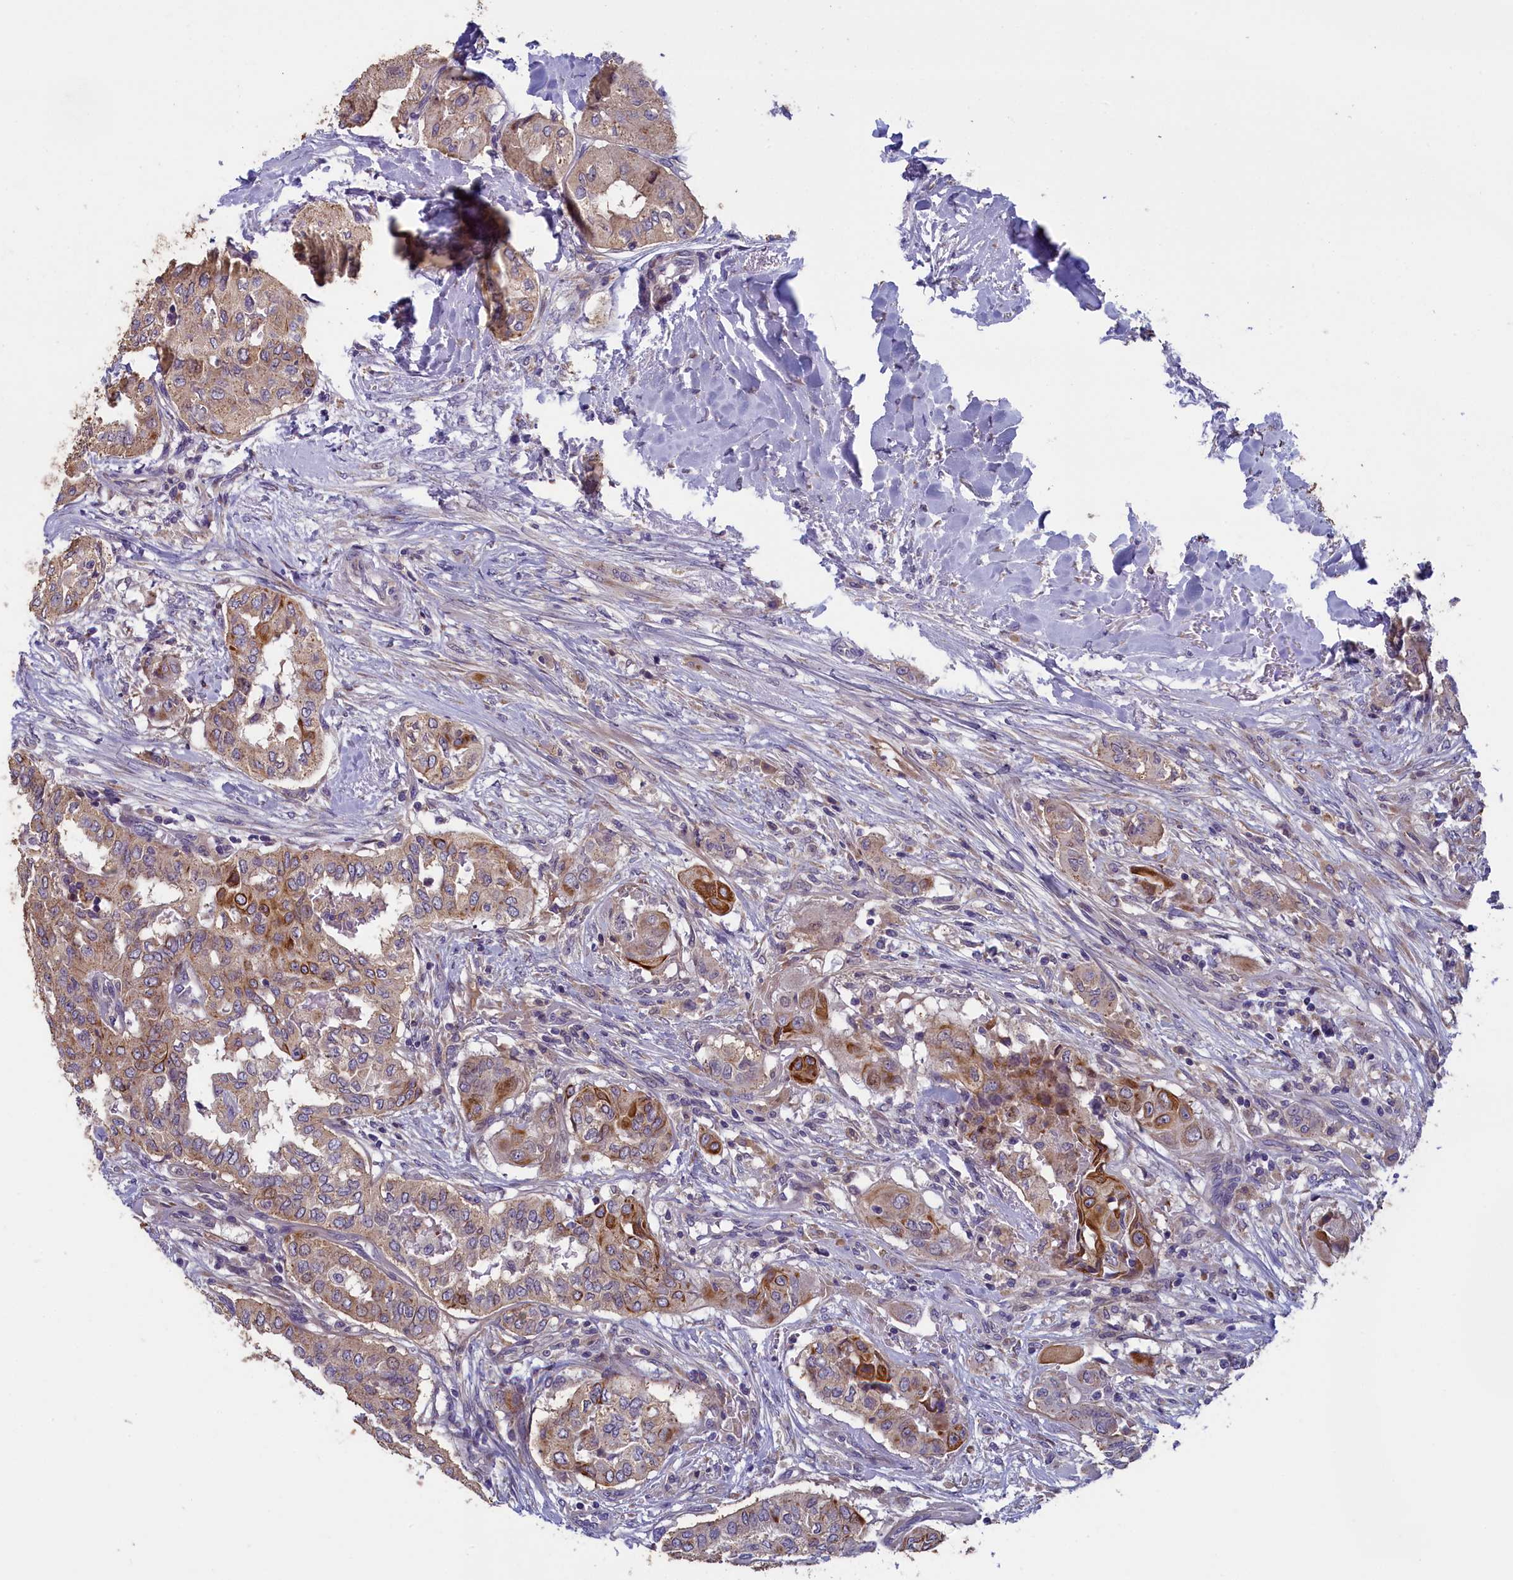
{"staining": {"intensity": "moderate", "quantity": "<25%", "location": "cytoplasmic/membranous"}, "tissue": "thyroid cancer", "cell_type": "Tumor cells", "image_type": "cancer", "snomed": [{"axis": "morphology", "description": "Papillary adenocarcinoma, NOS"}, {"axis": "topography", "description": "Thyroid gland"}], "caption": "Thyroid cancer was stained to show a protein in brown. There is low levels of moderate cytoplasmic/membranous staining in about <25% of tumor cells. (DAB = brown stain, brightfield microscopy at high magnification).", "gene": "ANKRD39", "patient": {"sex": "female", "age": 59}}